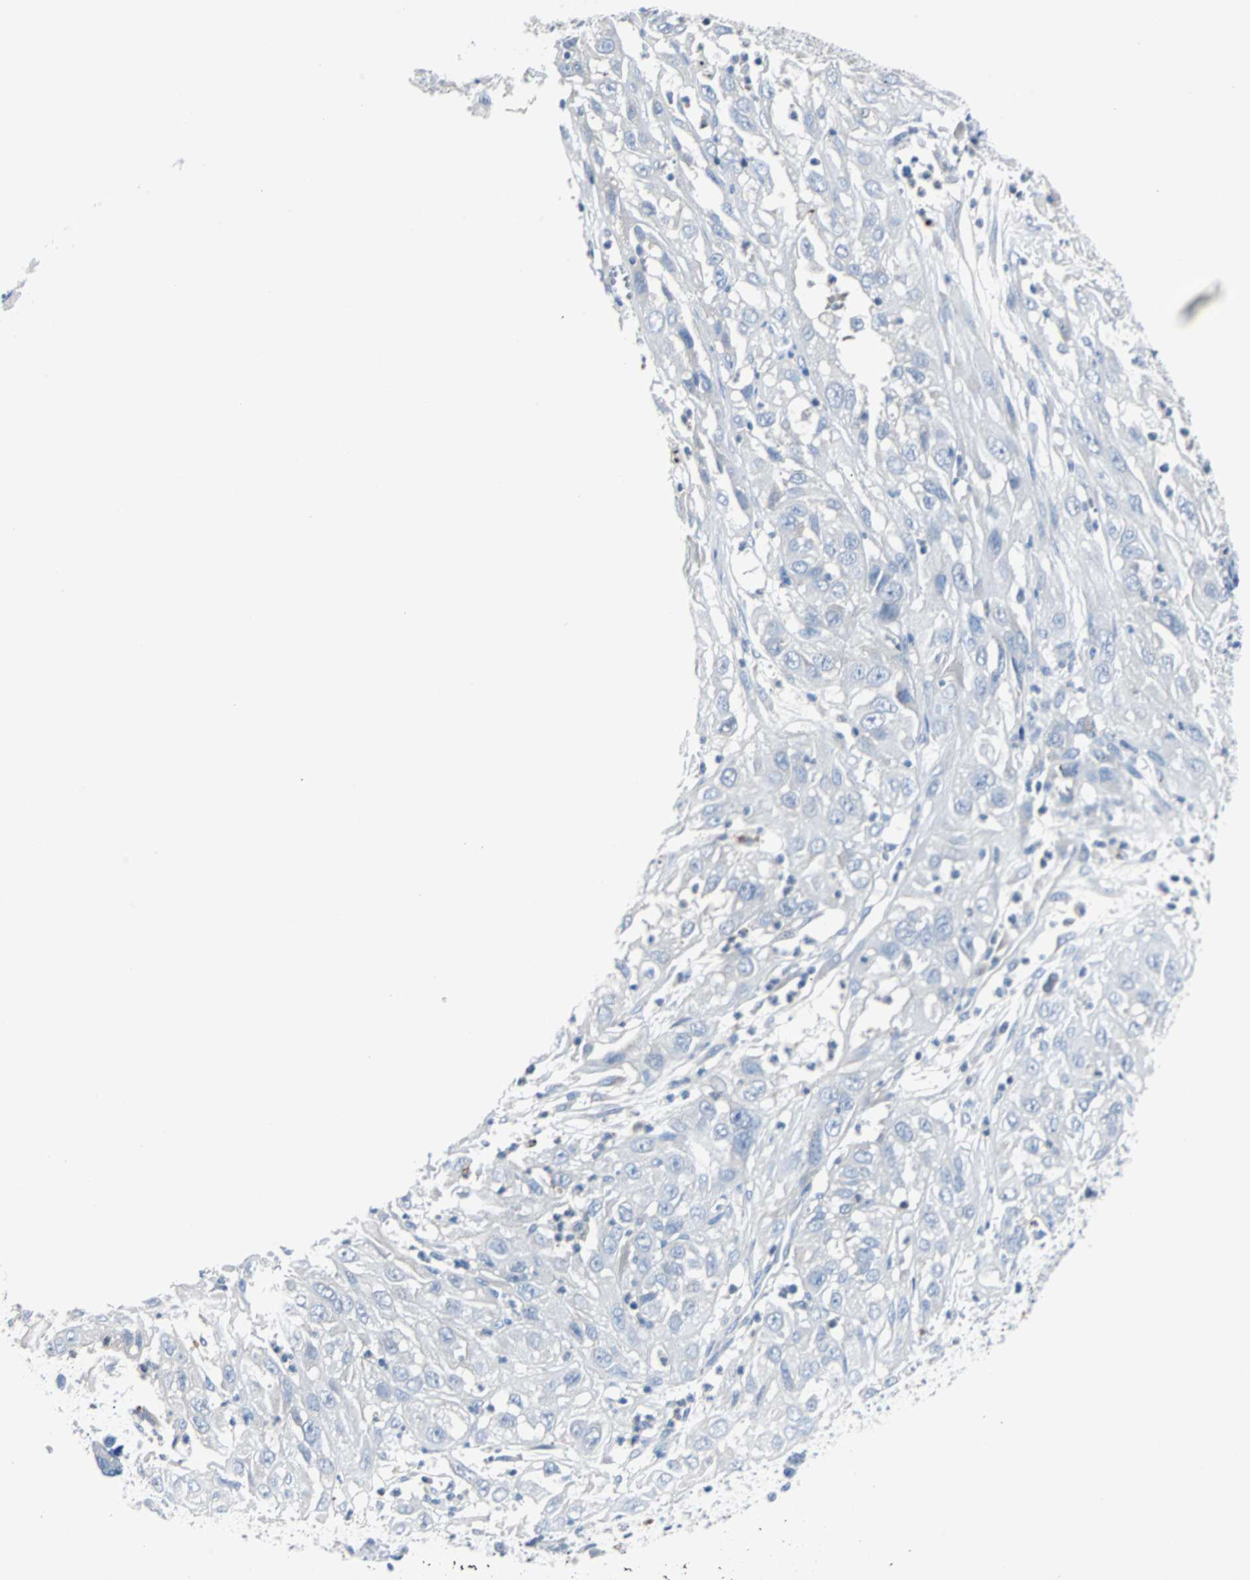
{"staining": {"intensity": "negative", "quantity": "none", "location": "none"}, "tissue": "cervical cancer", "cell_type": "Tumor cells", "image_type": "cancer", "snomed": [{"axis": "morphology", "description": "Squamous cell carcinoma, NOS"}, {"axis": "topography", "description": "Cervix"}], "caption": "Tumor cells show no significant protein staining in cervical cancer (squamous cell carcinoma). Nuclei are stained in blue.", "gene": "RASA1", "patient": {"sex": "female", "age": 32}}